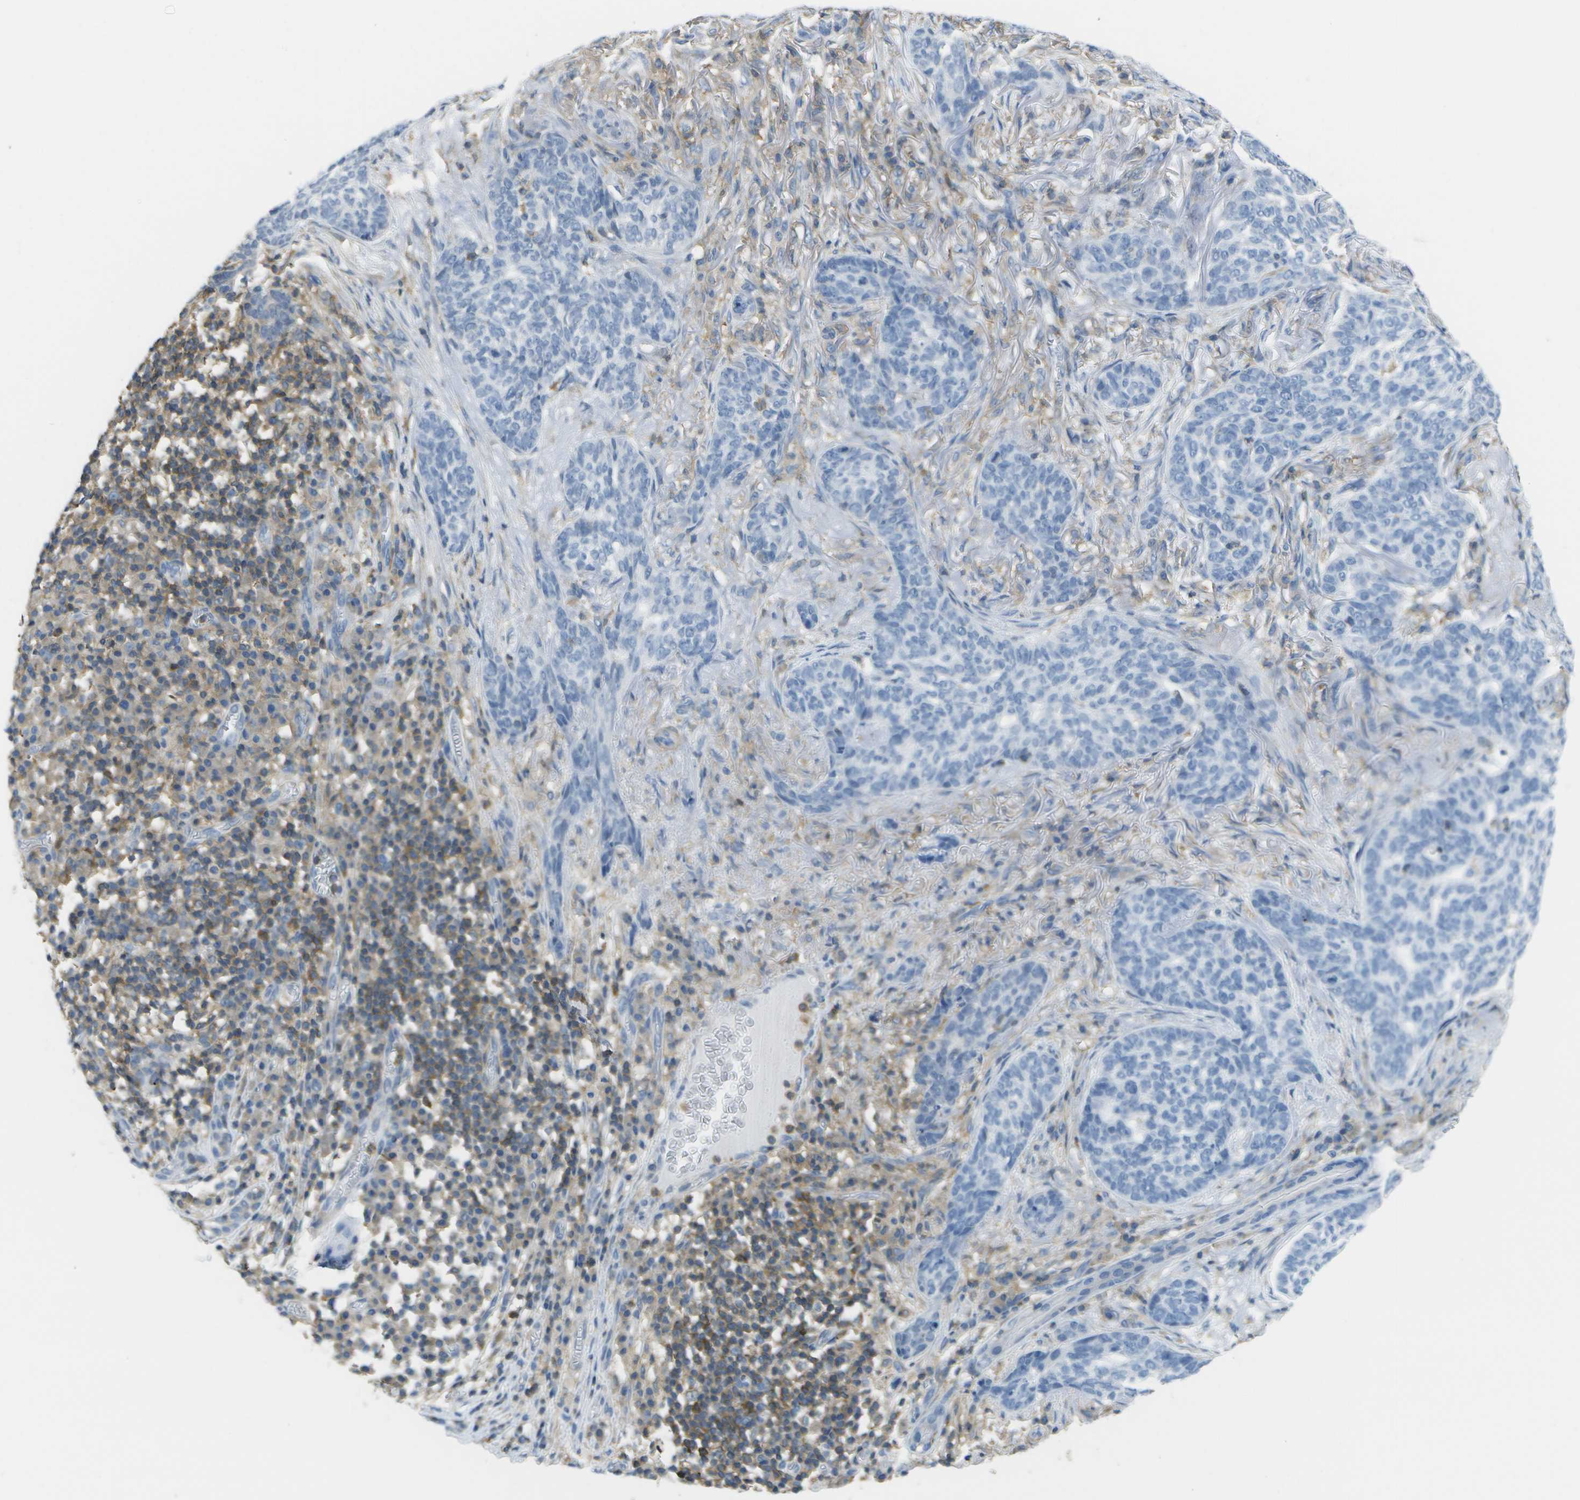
{"staining": {"intensity": "negative", "quantity": "none", "location": "none"}, "tissue": "skin cancer", "cell_type": "Tumor cells", "image_type": "cancer", "snomed": [{"axis": "morphology", "description": "Basal cell carcinoma"}, {"axis": "topography", "description": "Skin"}], "caption": "The IHC micrograph has no significant positivity in tumor cells of skin basal cell carcinoma tissue.", "gene": "RCSD1", "patient": {"sex": "male", "age": 85}}